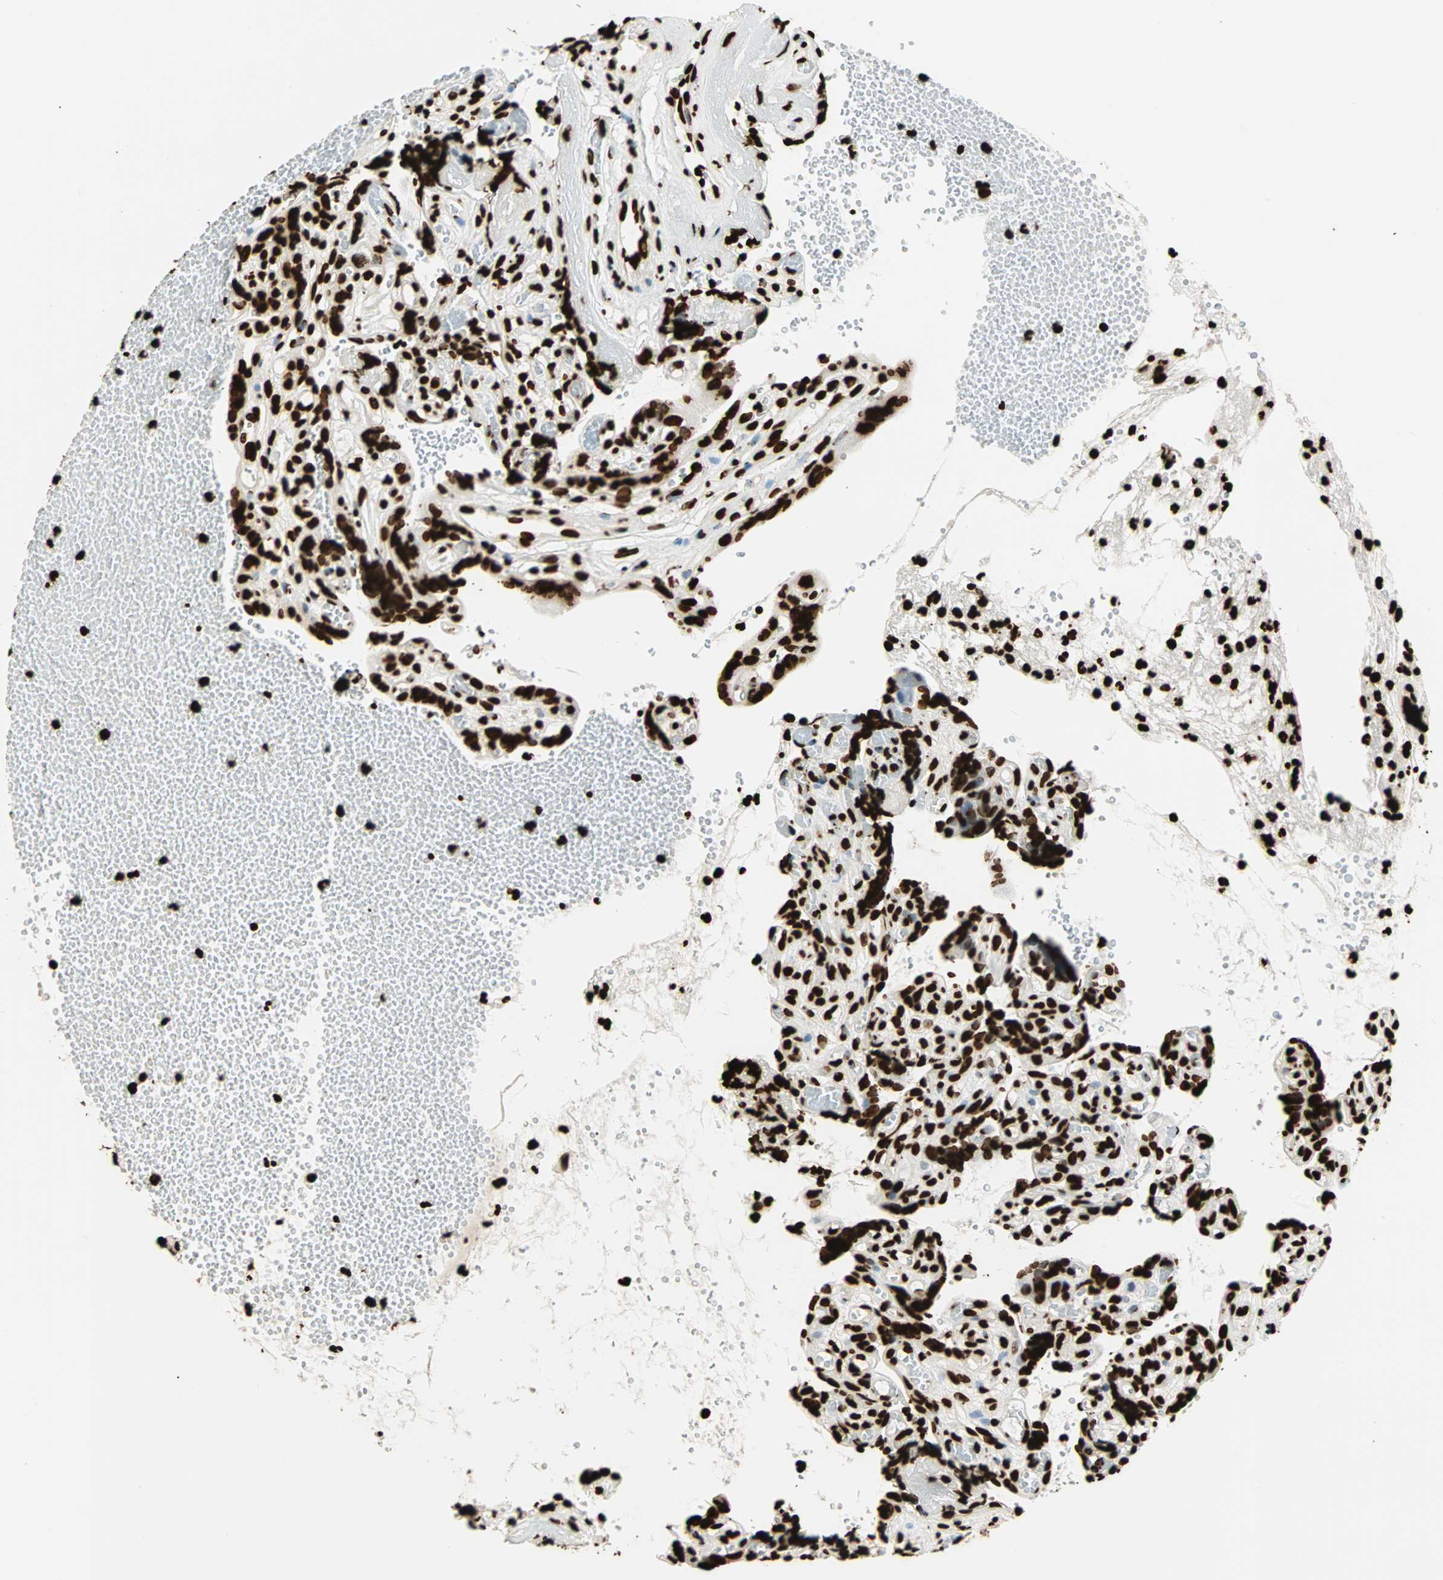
{"staining": {"intensity": "strong", "quantity": ">75%", "location": "nuclear"}, "tissue": "placenta", "cell_type": "Decidual cells", "image_type": "normal", "snomed": [{"axis": "morphology", "description": "Normal tissue, NOS"}, {"axis": "topography", "description": "Placenta"}], "caption": "Placenta stained with DAB immunohistochemistry exhibits high levels of strong nuclear expression in about >75% of decidual cells.", "gene": "GLI2", "patient": {"sex": "female", "age": 30}}